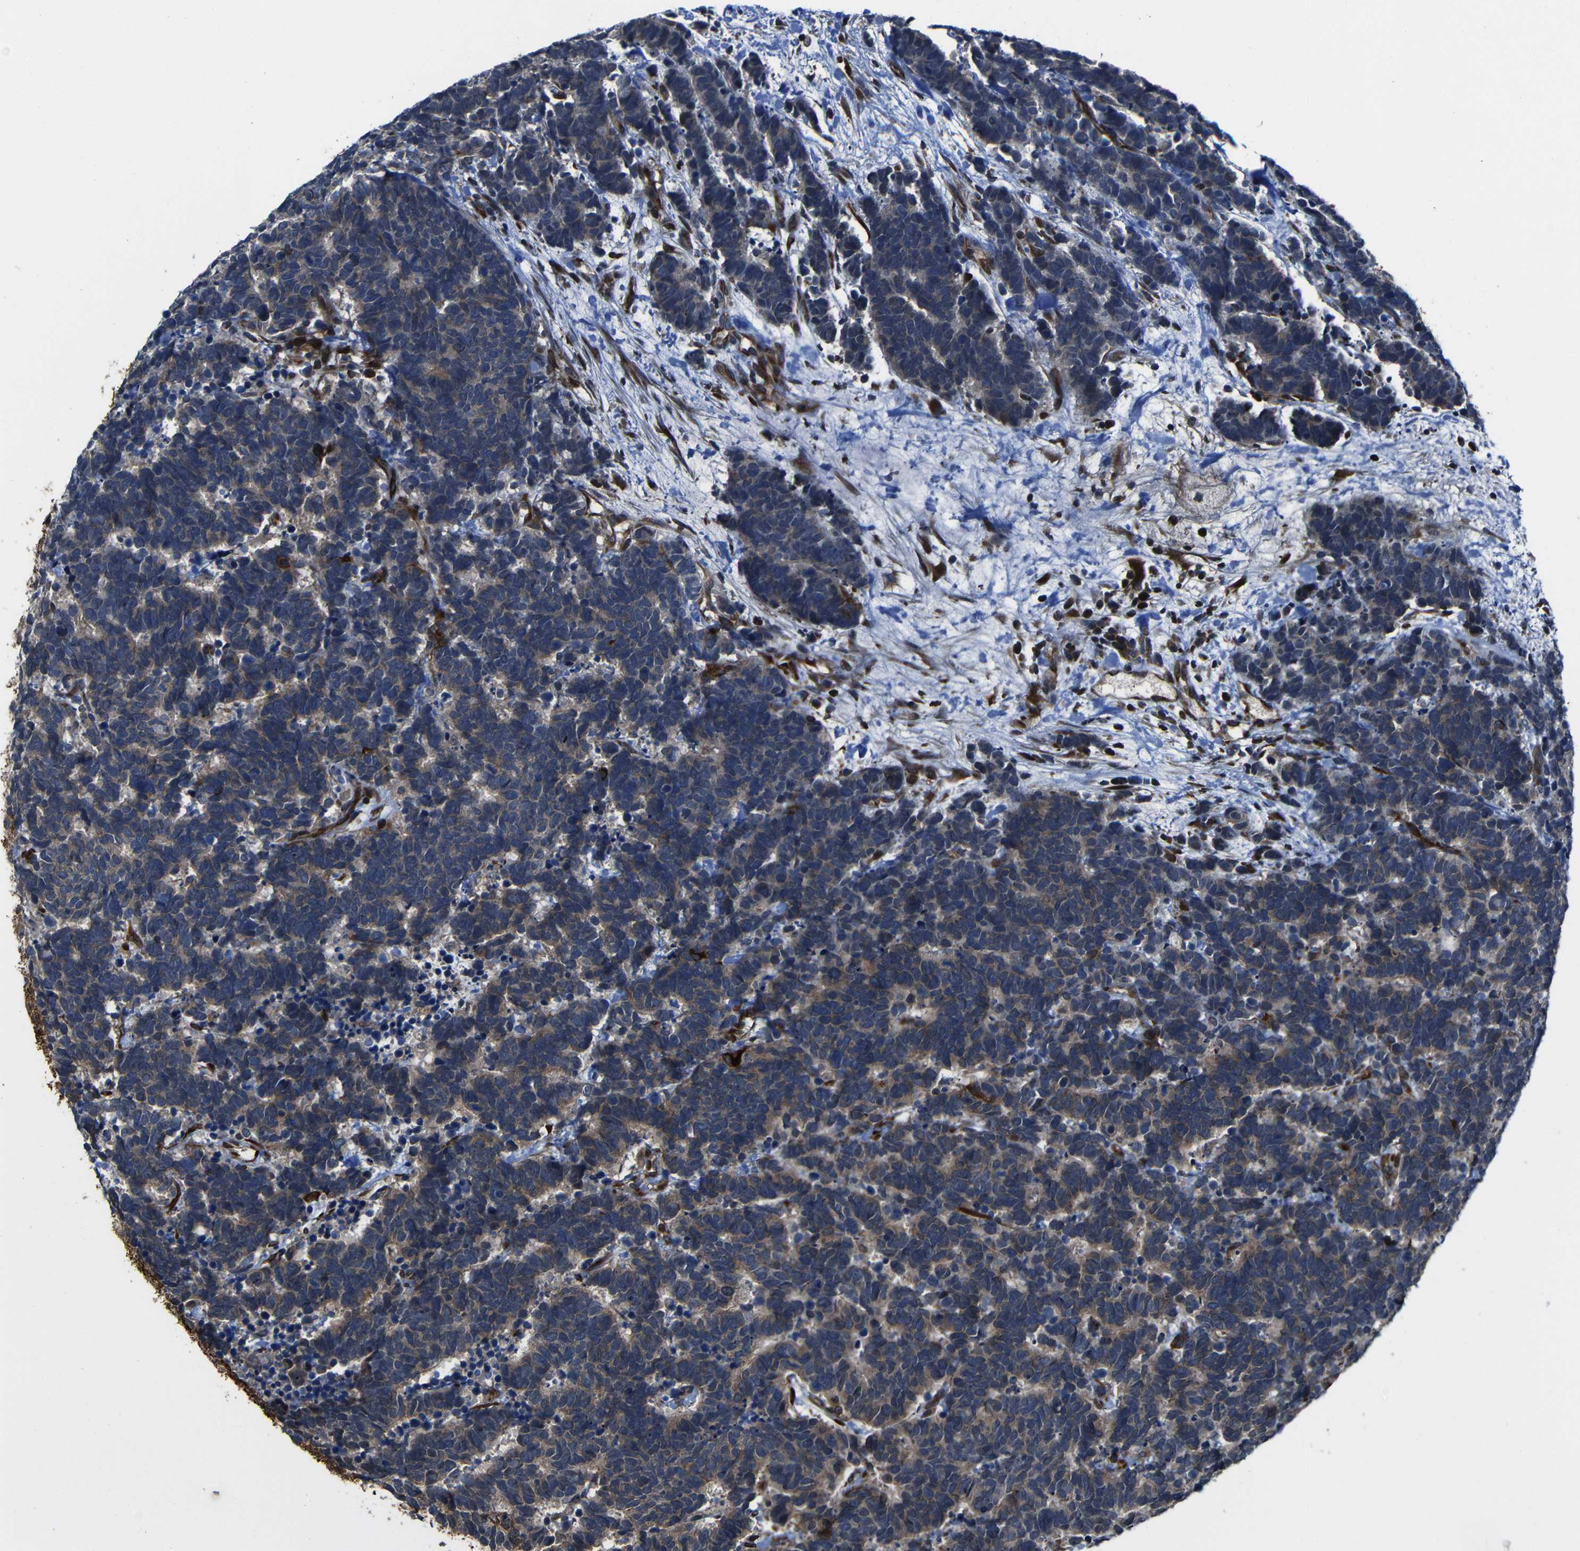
{"staining": {"intensity": "weak", "quantity": ">75%", "location": "cytoplasmic/membranous"}, "tissue": "carcinoid", "cell_type": "Tumor cells", "image_type": "cancer", "snomed": [{"axis": "morphology", "description": "Carcinoma, NOS"}, {"axis": "morphology", "description": "Carcinoid, malignant, NOS"}, {"axis": "topography", "description": "Urinary bladder"}], "caption": "Immunohistochemistry image of human carcinoid stained for a protein (brown), which demonstrates low levels of weak cytoplasmic/membranous positivity in about >75% of tumor cells.", "gene": "KIAA0513", "patient": {"sex": "male", "age": 57}}